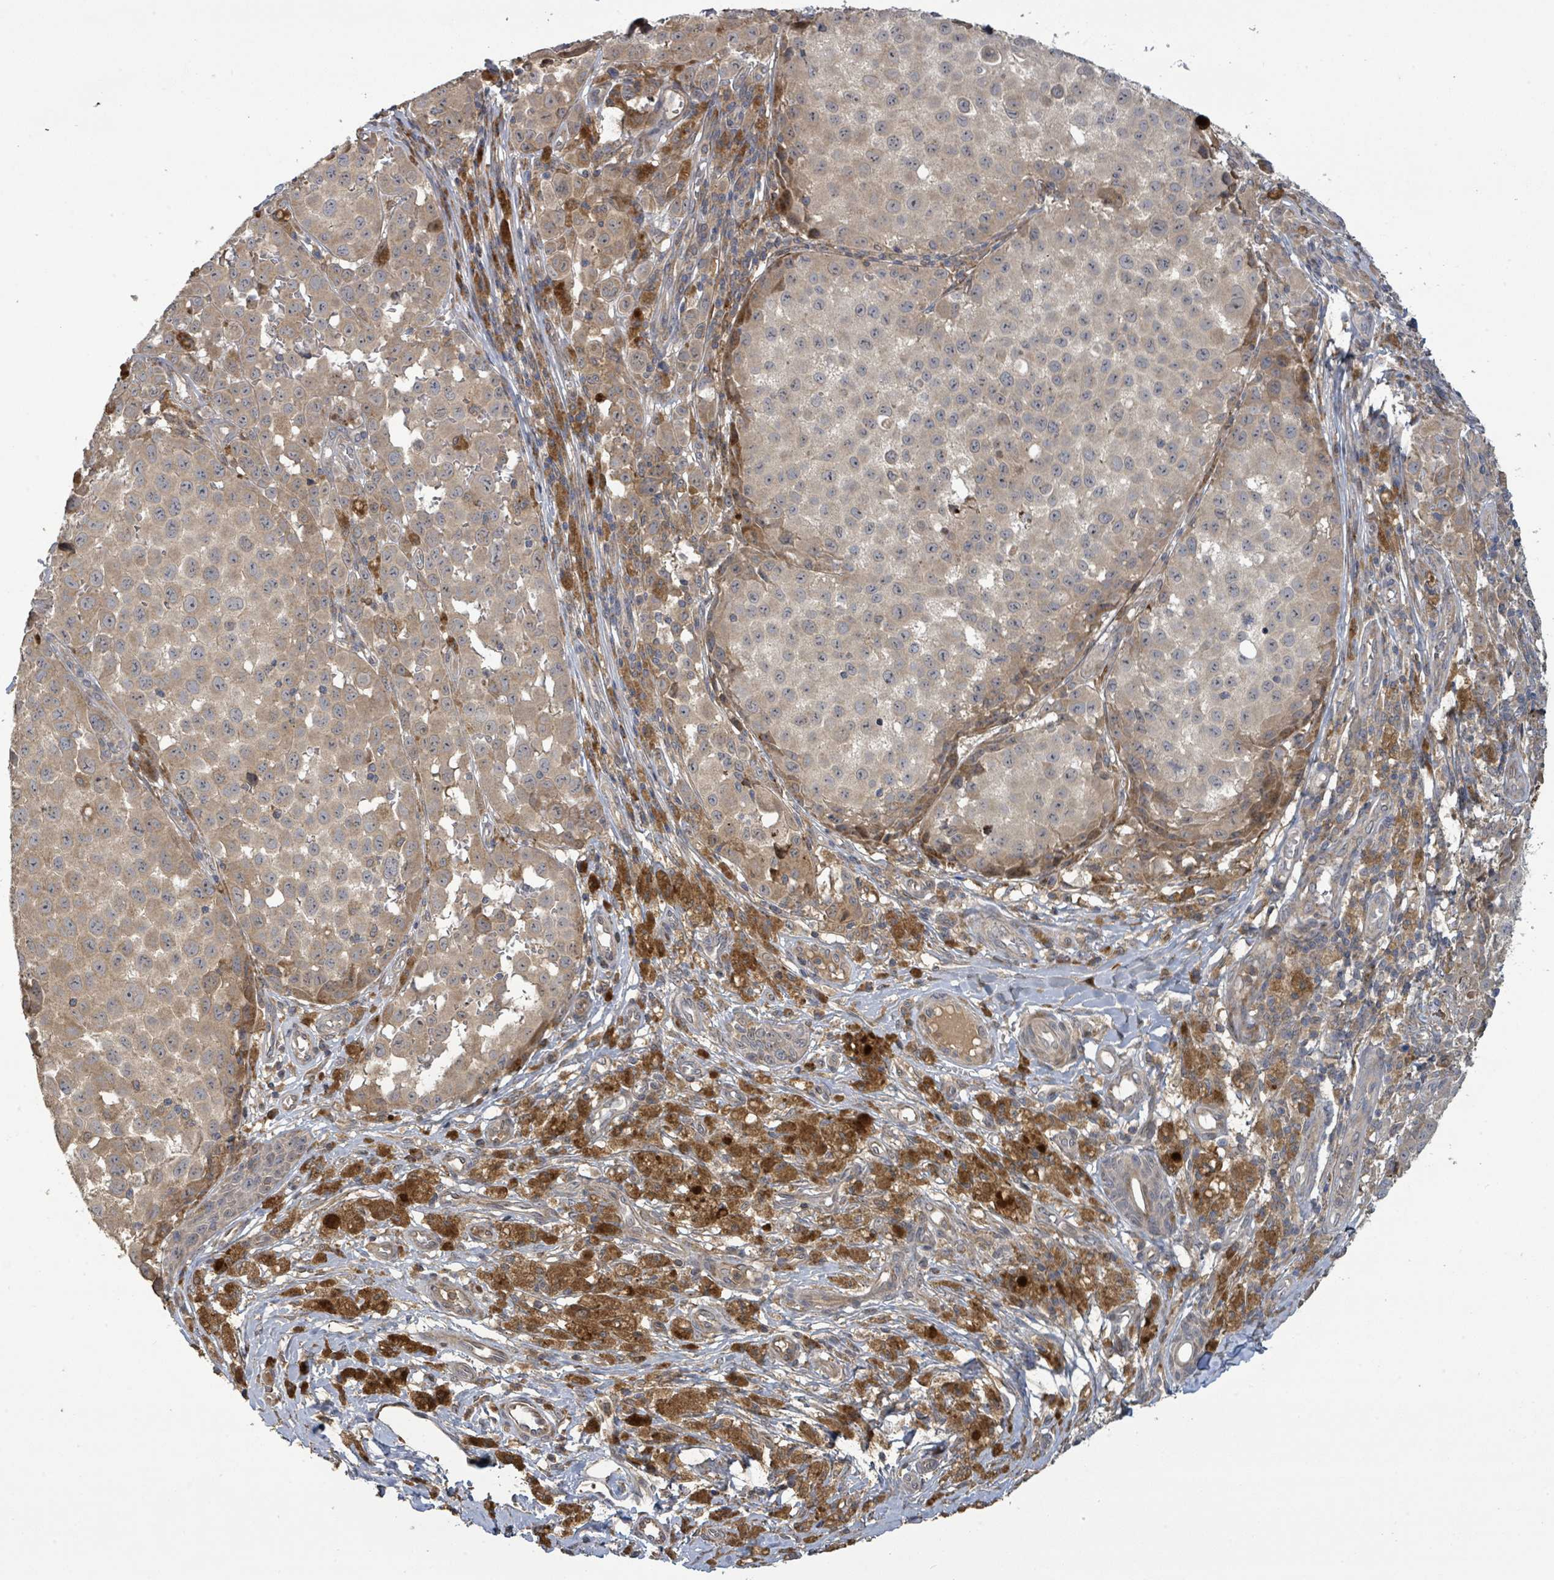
{"staining": {"intensity": "moderate", "quantity": "<25%", "location": "cytoplasmic/membranous"}, "tissue": "melanoma", "cell_type": "Tumor cells", "image_type": "cancer", "snomed": [{"axis": "morphology", "description": "Malignant melanoma, NOS"}, {"axis": "topography", "description": "Skin"}], "caption": "The immunohistochemical stain labels moderate cytoplasmic/membranous expression in tumor cells of malignant melanoma tissue.", "gene": "STARD4", "patient": {"sex": "male", "age": 64}}